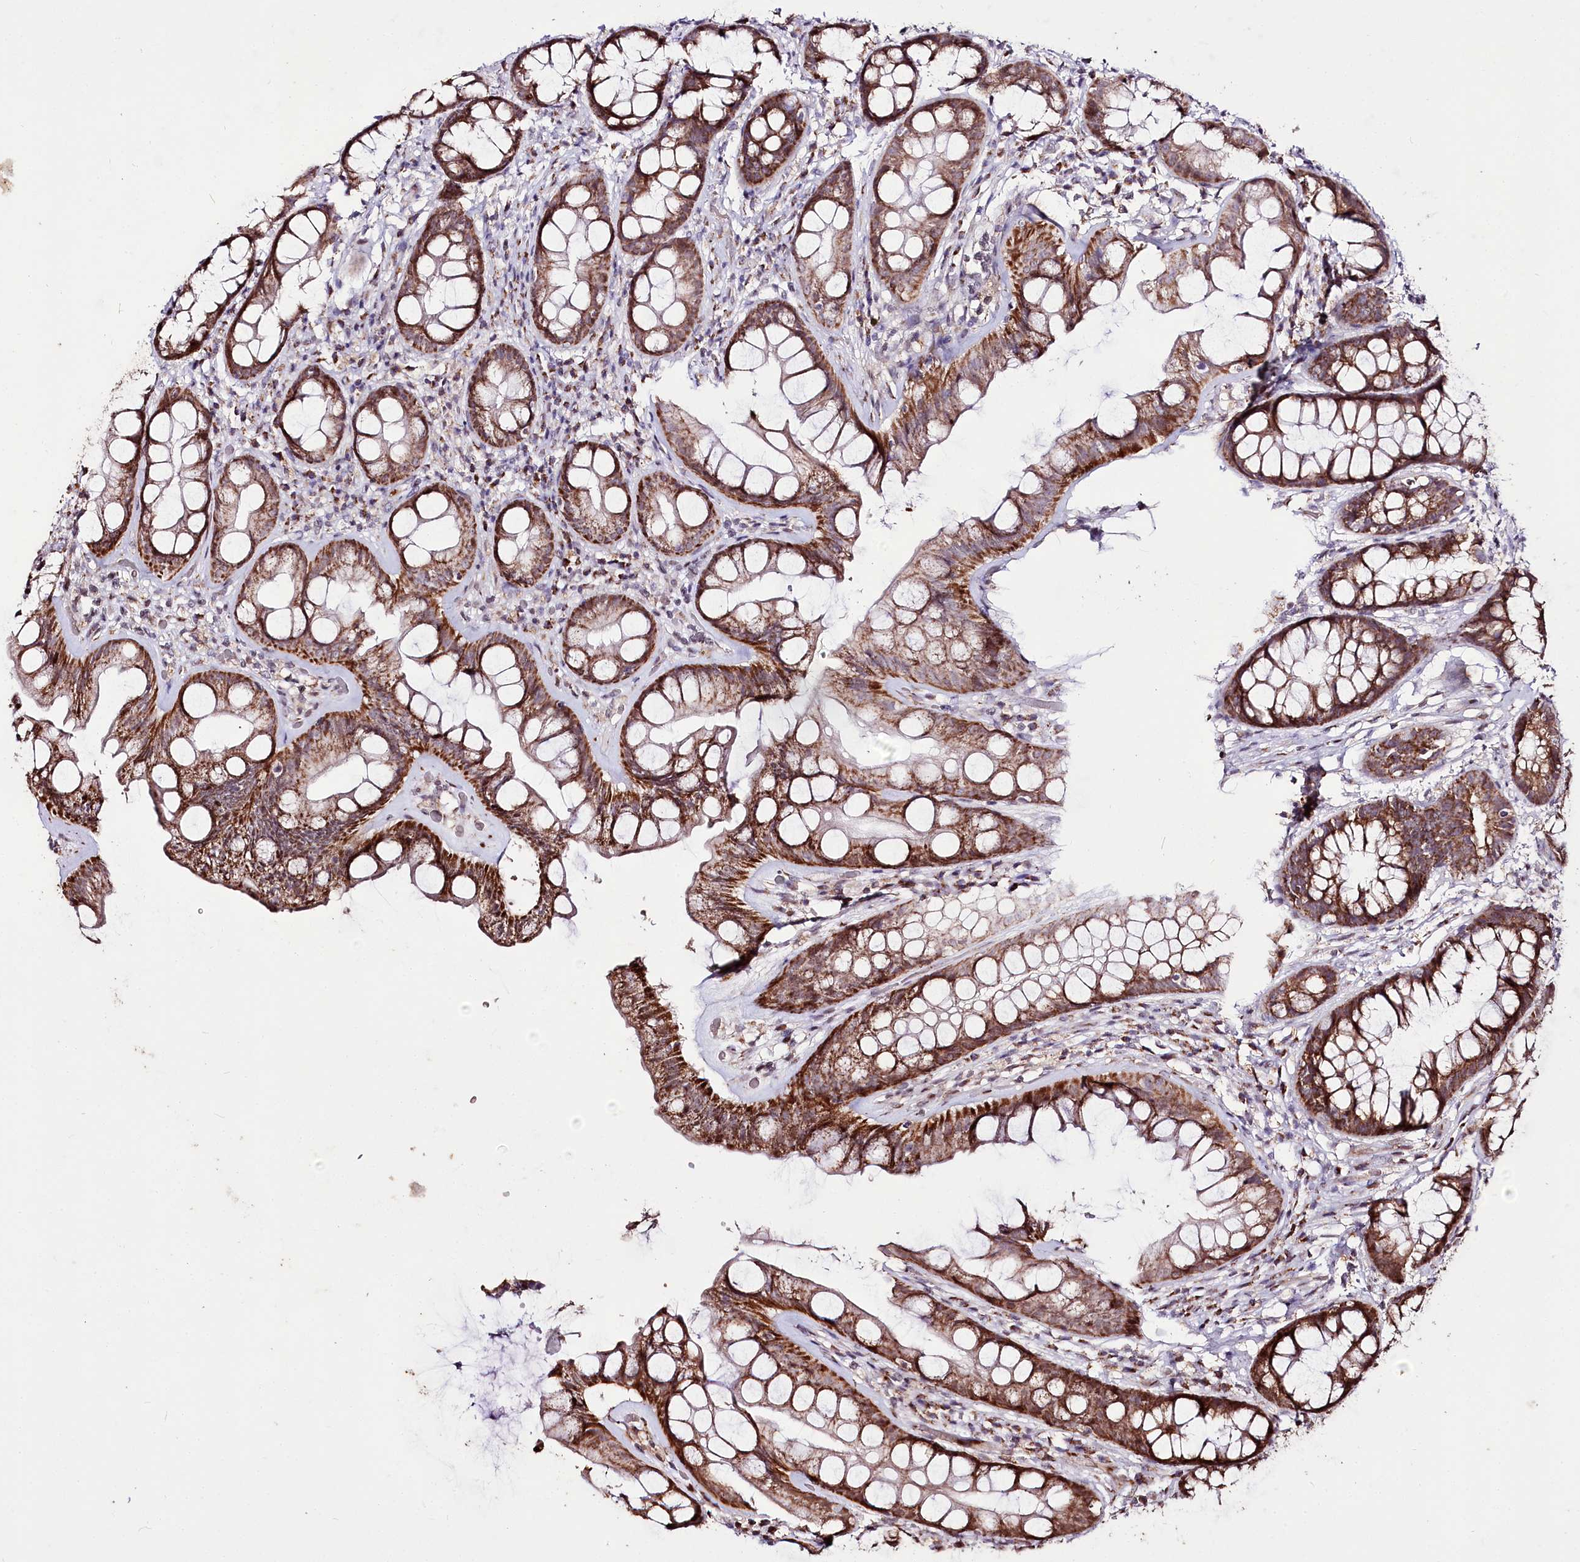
{"staining": {"intensity": "moderate", "quantity": ">75%", "location": "cytoplasmic/membranous"}, "tissue": "rectum", "cell_type": "Glandular cells", "image_type": "normal", "snomed": [{"axis": "morphology", "description": "Normal tissue, NOS"}, {"axis": "topography", "description": "Rectum"}], "caption": "Brown immunohistochemical staining in benign human rectum reveals moderate cytoplasmic/membranous positivity in approximately >75% of glandular cells. The protein is stained brown, and the nuclei are stained in blue (DAB (3,3'-diaminobenzidine) IHC with brightfield microscopy, high magnification).", "gene": "CARD19", "patient": {"sex": "male", "age": 74}}